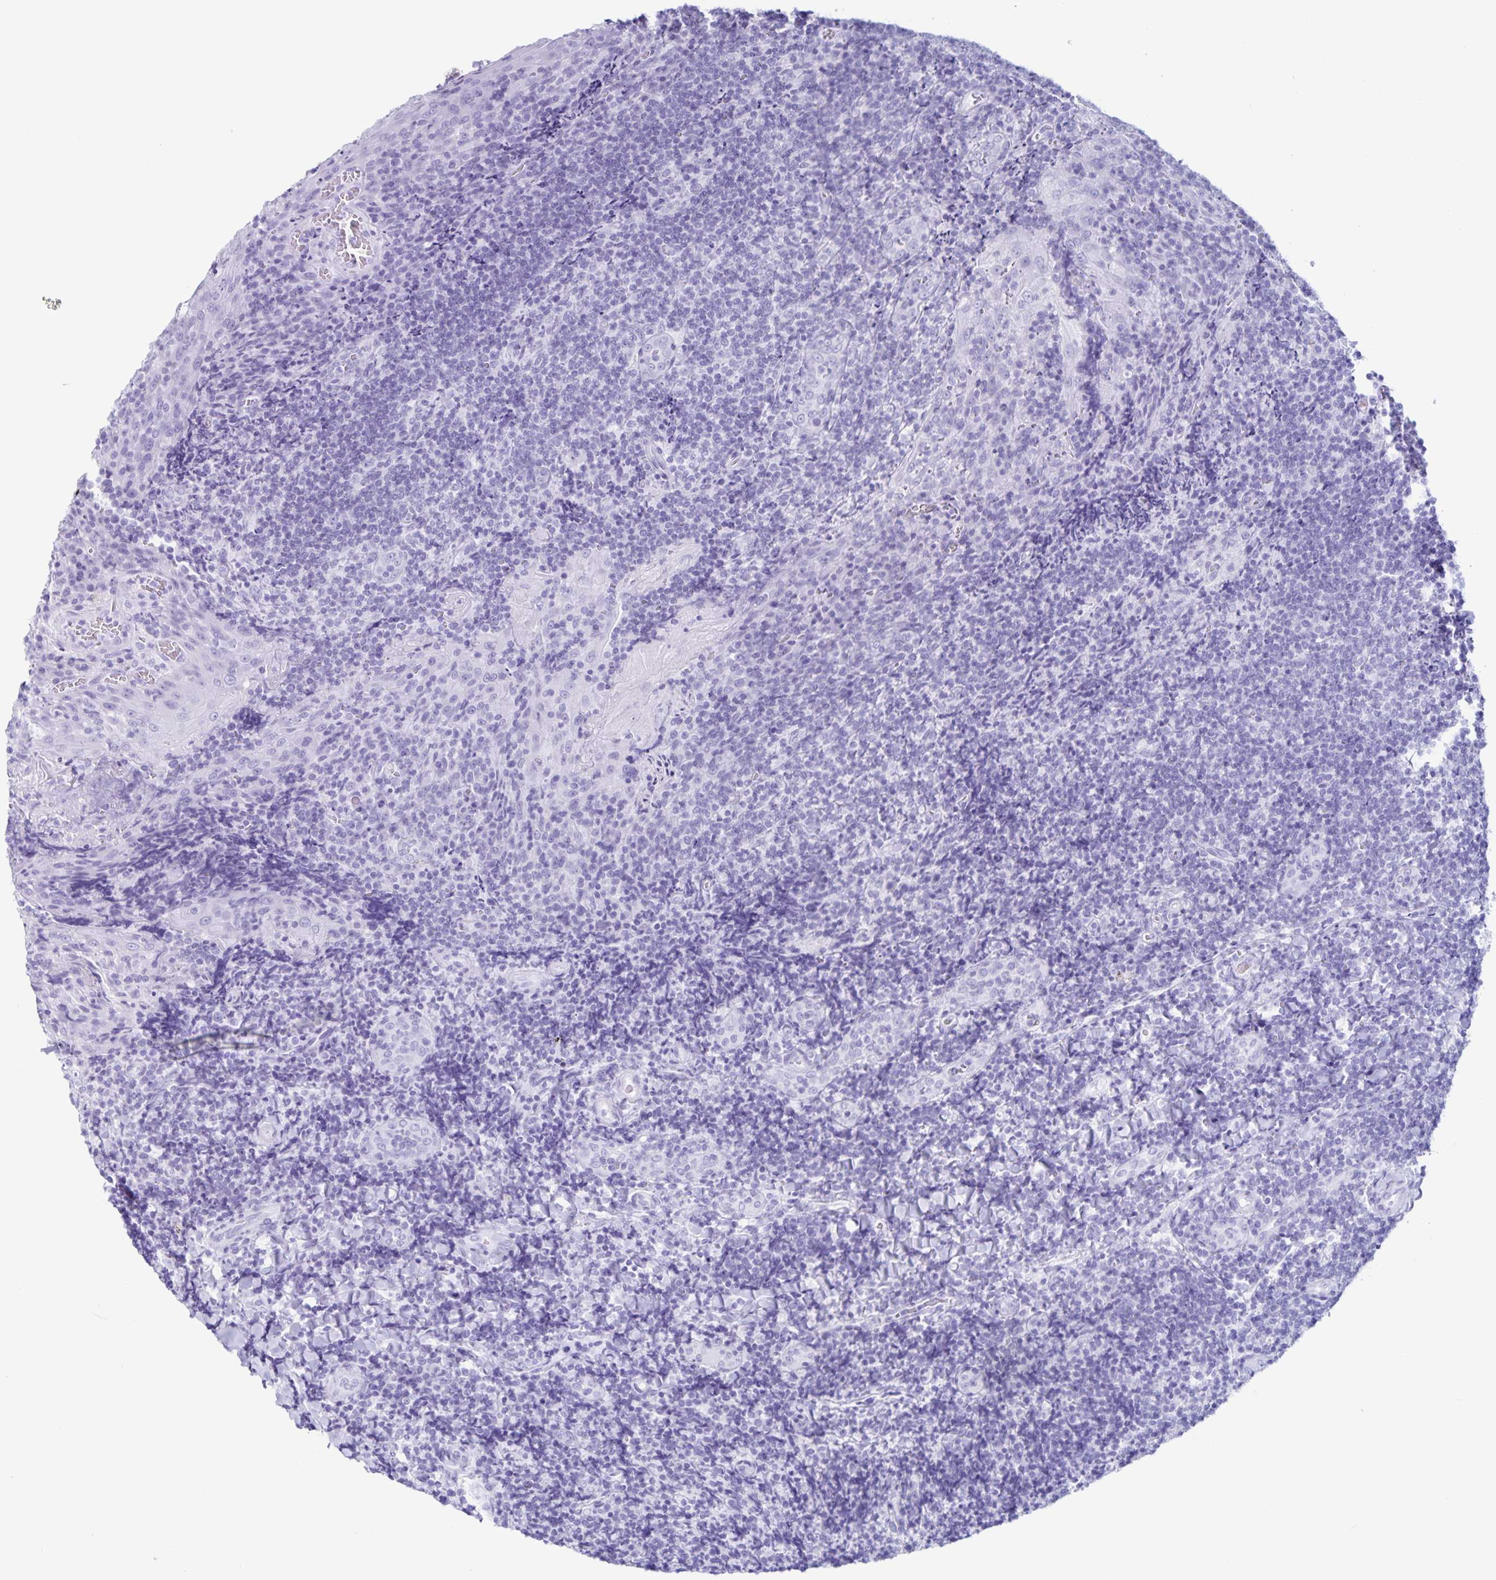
{"staining": {"intensity": "negative", "quantity": "none", "location": "none"}, "tissue": "tonsil", "cell_type": "Germinal center cells", "image_type": "normal", "snomed": [{"axis": "morphology", "description": "Normal tissue, NOS"}, {"axis": "topography", "description": "Tonsil"}], "caption": "The micrograph shows no staining of germinal center cells in unremarkable tonsil.", "gene": "C12orf56", "patient": {"sex": "male", "age": 17}}